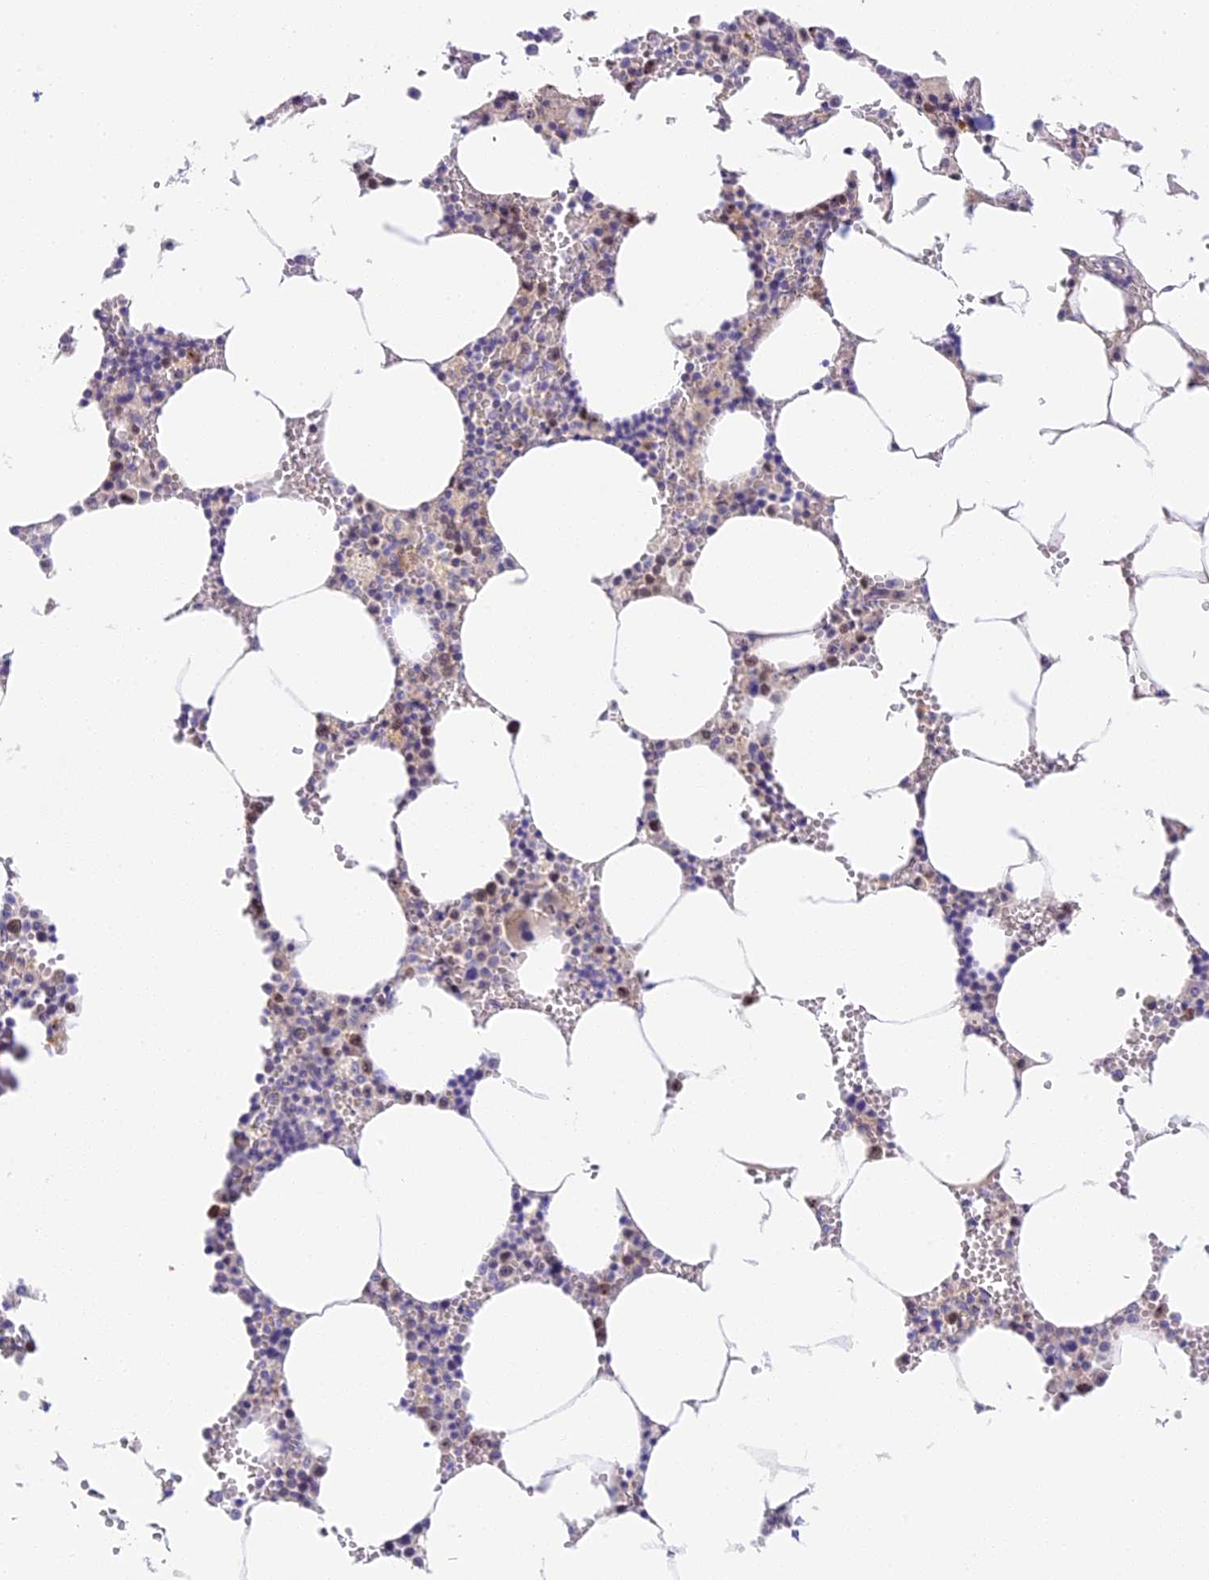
{"staining": {"intensity": "moderate", "quantity": "<25%", "location": "nuclear"}, "tissue": "bone marrow", "cell_type": "Hematopoietic cells", "image_type": "normal", "snomed": [{"axis": "morphology", "description": "Normal tissue, NOS"}, {"axis": "topography", "description": "Bone marrow"}], "caption": "Brown immunohistochemical staining in unremarkable human bone marrow shows moderate nuclear staining in approximately <25% of hematopoietic cells. The protein of interest is stained brown, and the nuclei are stained in blue (DAB IHC with brightfield microscopy, high magnification).", "gene": "RAD51", "patient": {"sex": "male", "age": 70}}